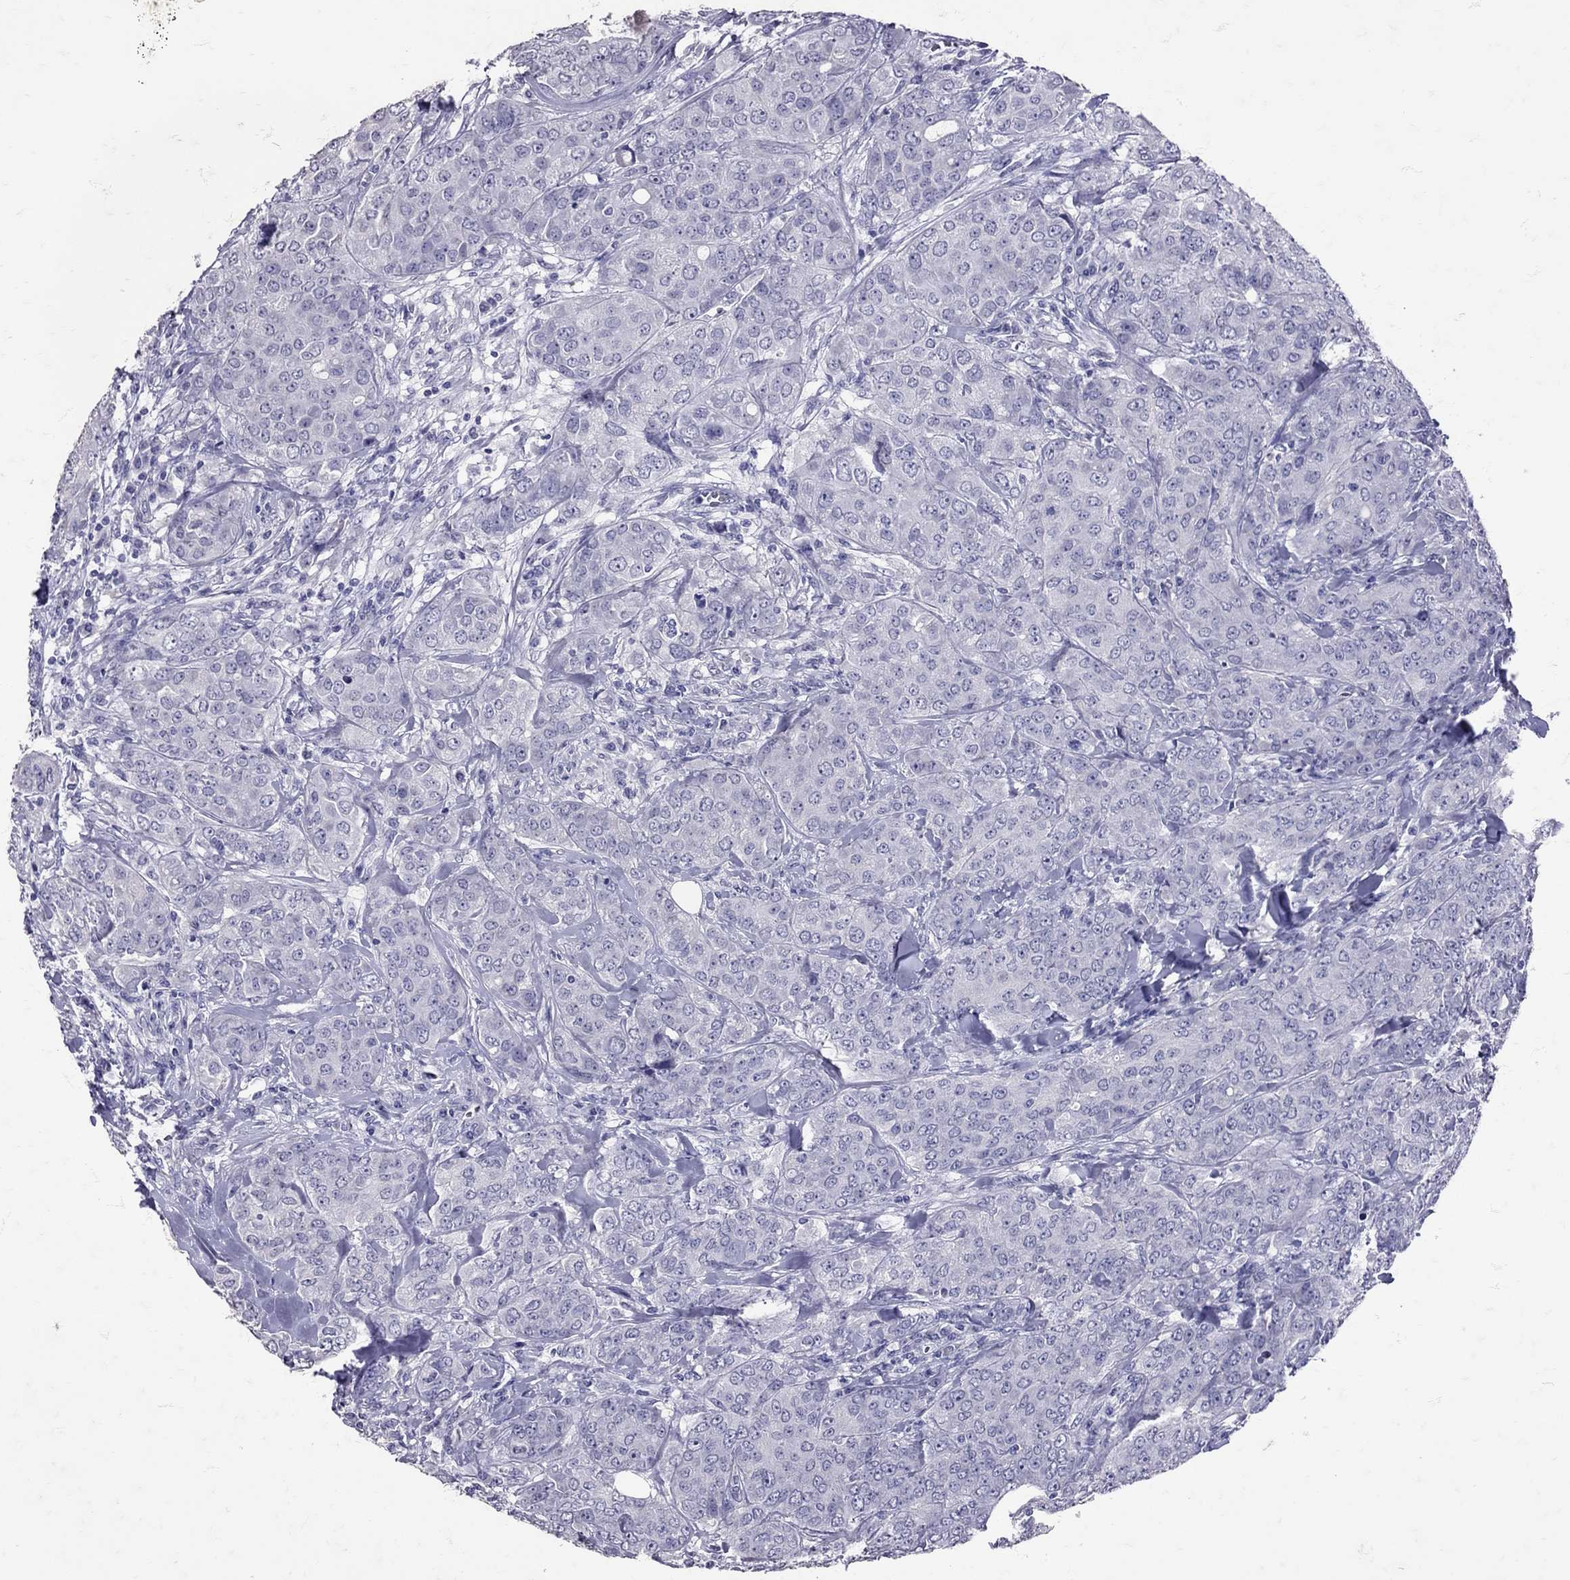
{"staining": {"intensity": "negative", "quantity": "none", "location": "none"}, "tissue": "breast cancer", "cell_type": "Tumor cells", "image_type": "cancer", "snomed": [{"axis": "morphology", "description": "Duct carcinoma"}, {"axis": "topography", "description": "Breast"}], "caption": "Immunohistochemistry (IHC) image of infiltrating ductal carcinoma (breast) stained for a protein (brown), which demonstrates no staining in tumor cells.", "gene": "SST", "patient": {"sex": "female", "age": 43}}